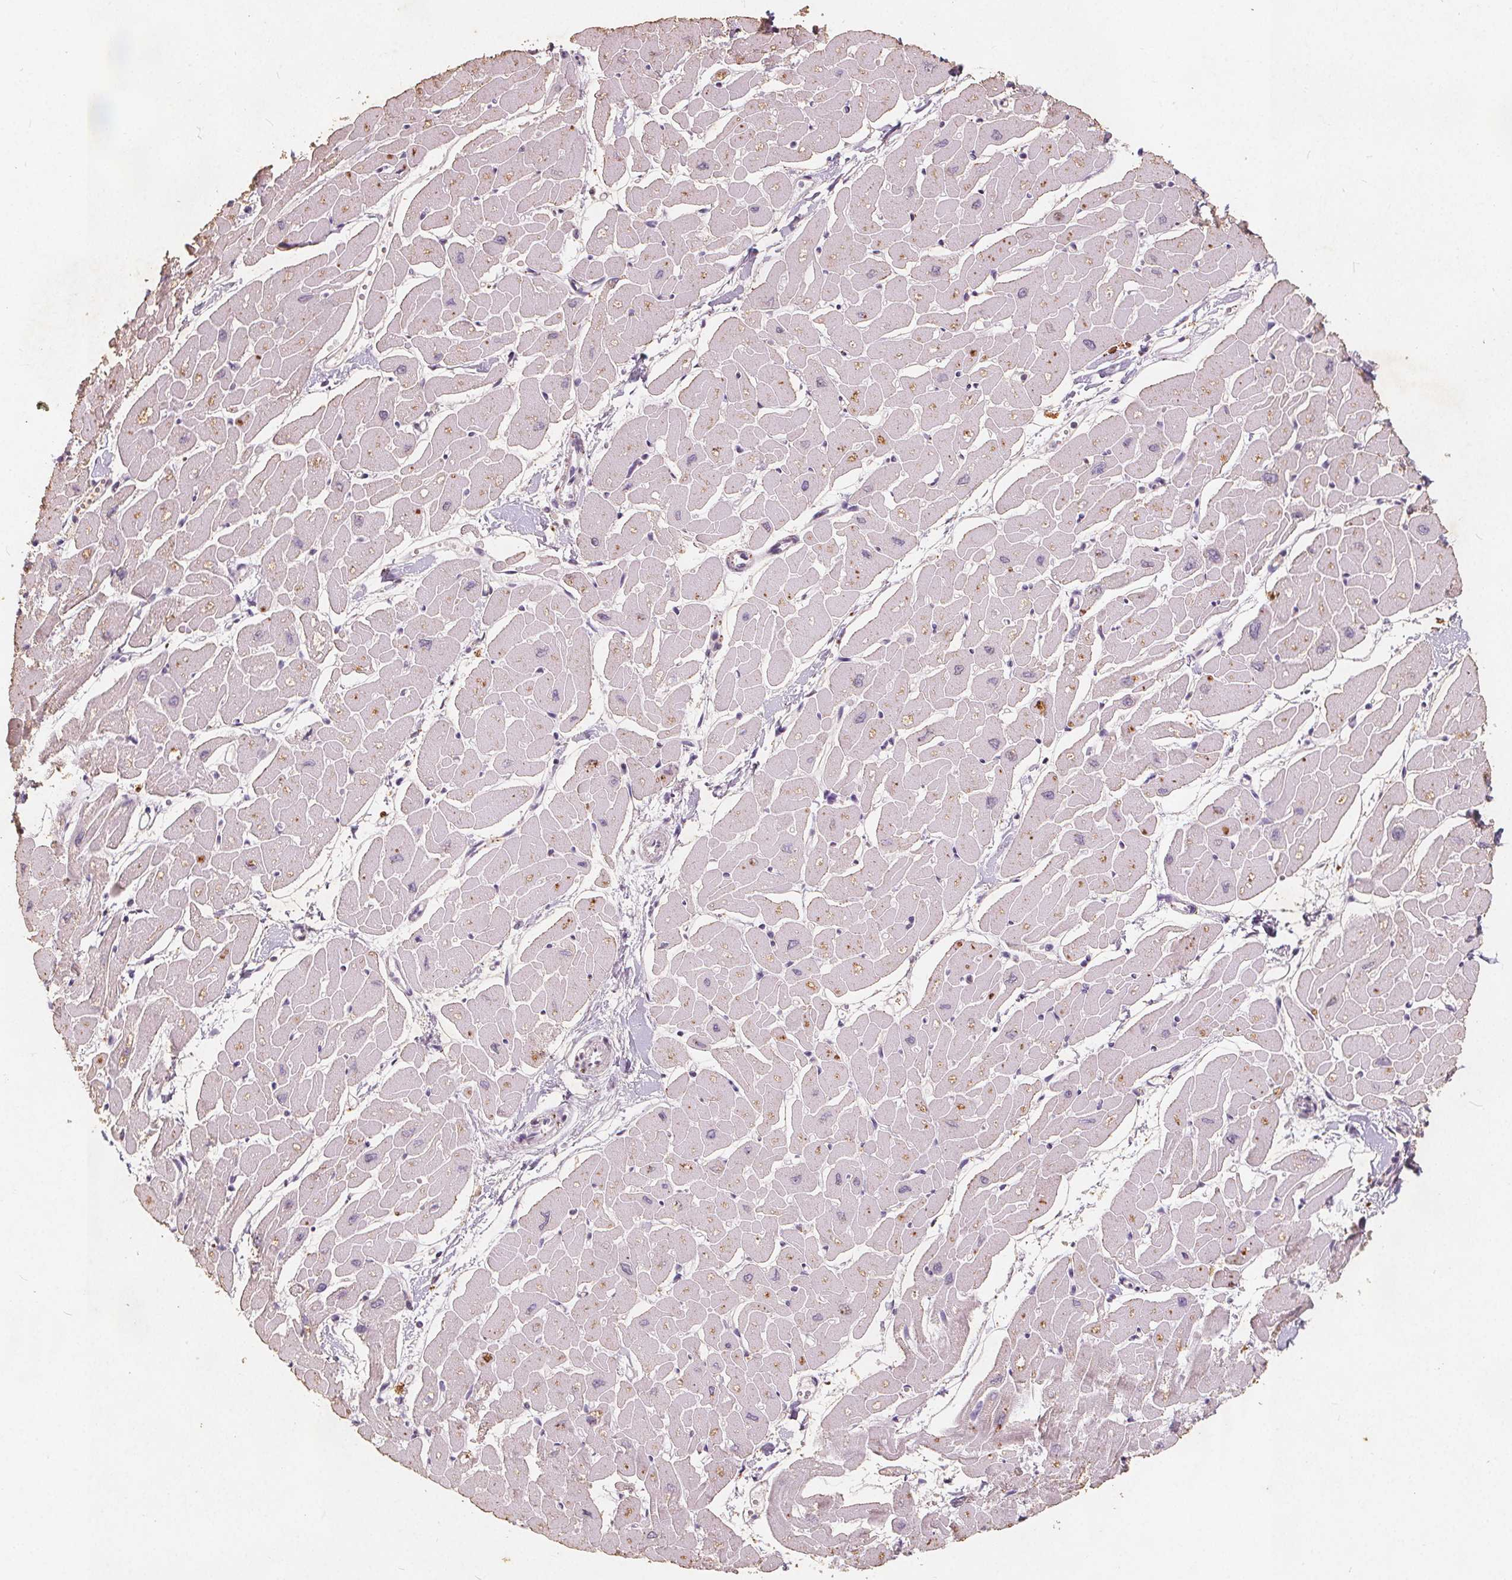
{"staining": {"intensity": "negative", "quantity": "none", "location": "none"}, "tissue": "heart muscle", "cell_type": "Cardiomyocytes", "image_type": "normal", "snomed": [{"axis": "morphology", "description": "Normal tissue, NOS"}, {"axis": "topography", "description": "Heart"}], "caption": "Immunohistochemical staining of unremarkable human heart muscle exhibits no significant staining in cardiomyocytes.", "gene": "C19orf84", "patient": {"sex": "male", "age": 57}}